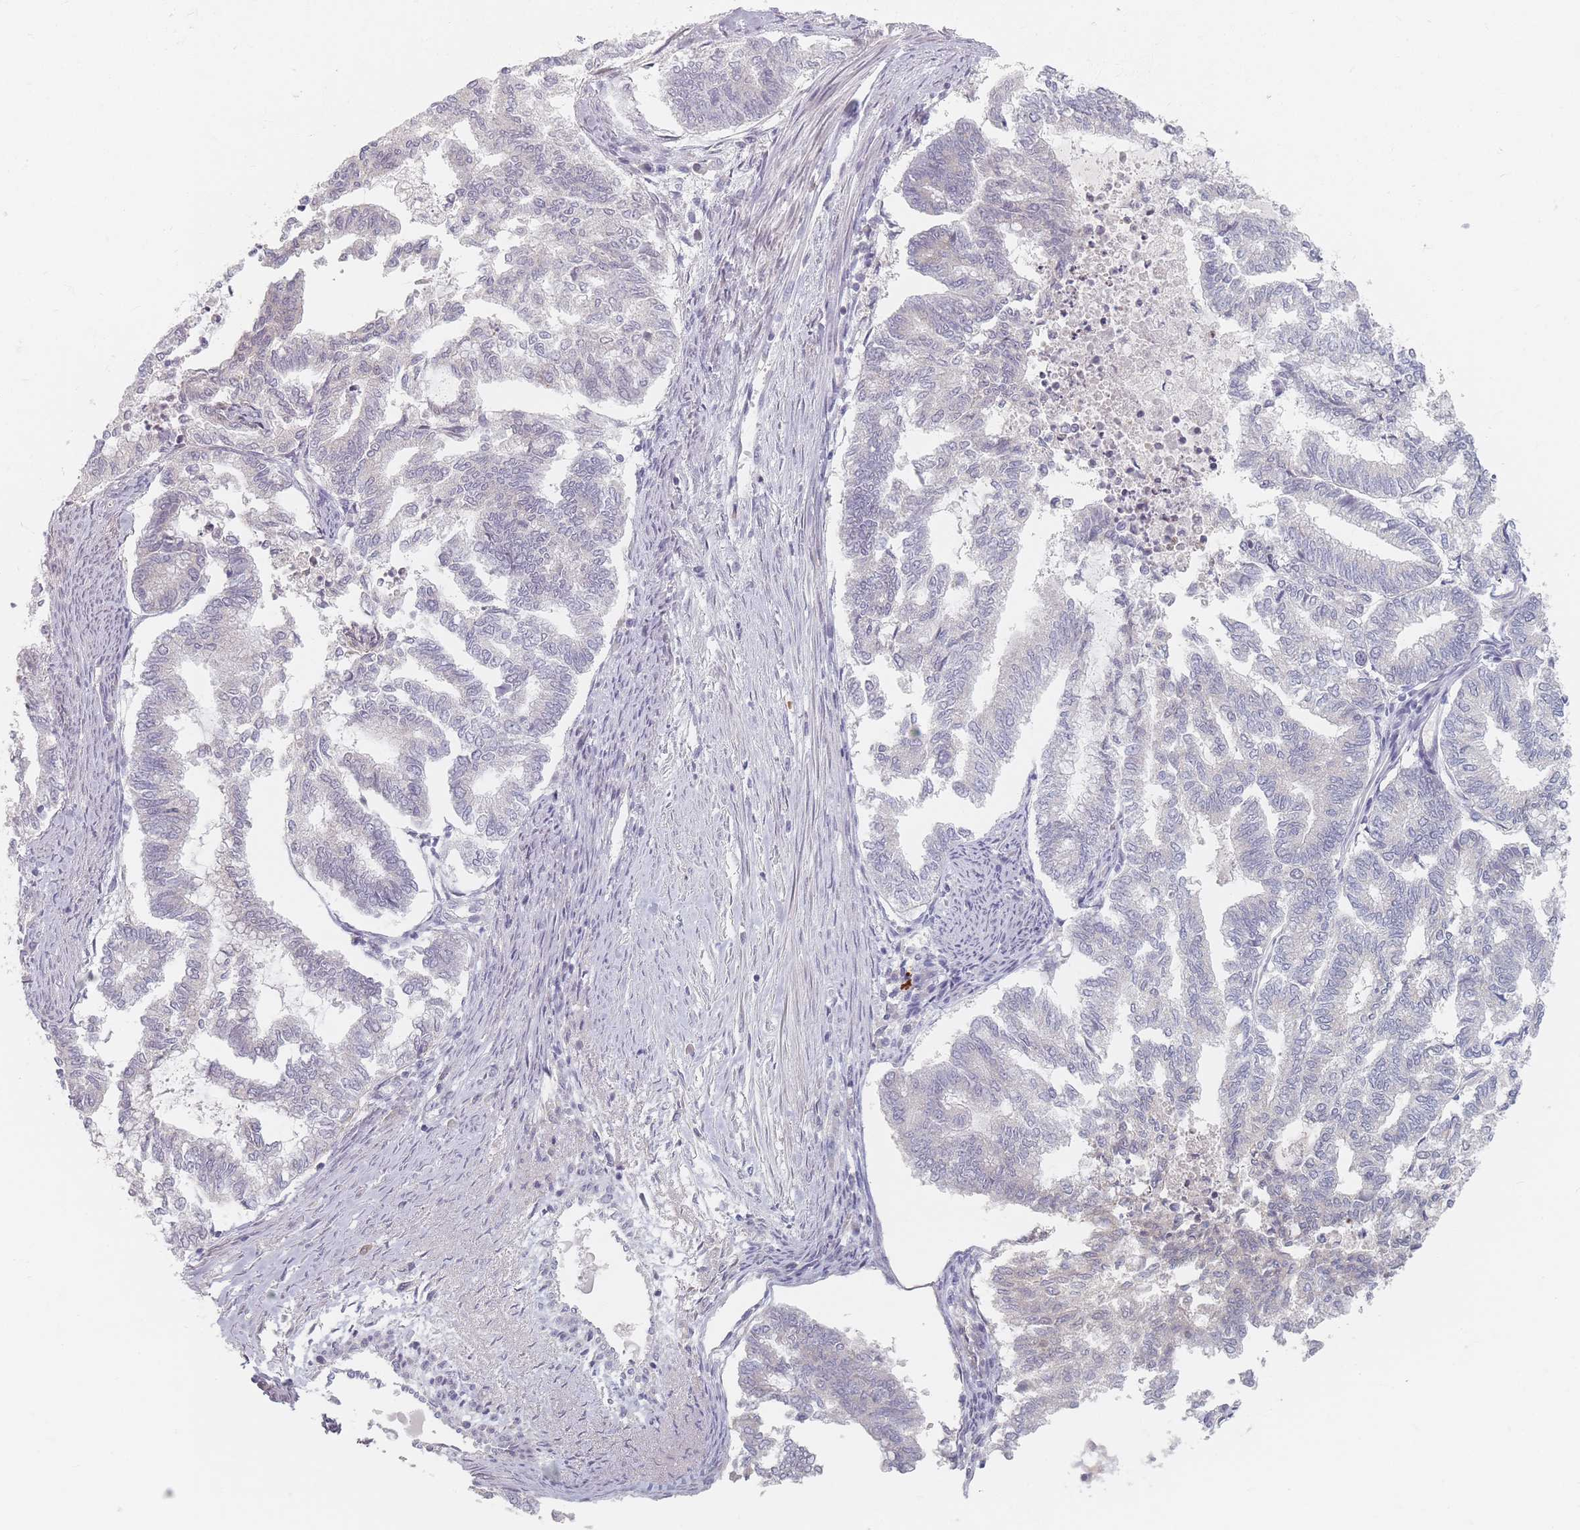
{"staining": {"intensity": "negative", "quantity": "none", "location": "none"}, "tissue": "endometrial cancer", "cell_type": "Tumor cells", "image_type": "cancer", "snomed": [{"axis": "morphology", "description": "Adenocarcinoma, NOS"}, {"axis": "topography", "description": "Endometrium"}], "caption": "Immunohistochemistry of endometrial adenocarcinoma displays no expression in tumor cells. (DAB (3,3'-diaminobenzidine) immunohistochemistry (IHC) with hematoxylin counter stain).", "gene": "TMOD1", "patient": {"sex": "female", "age": 79}}